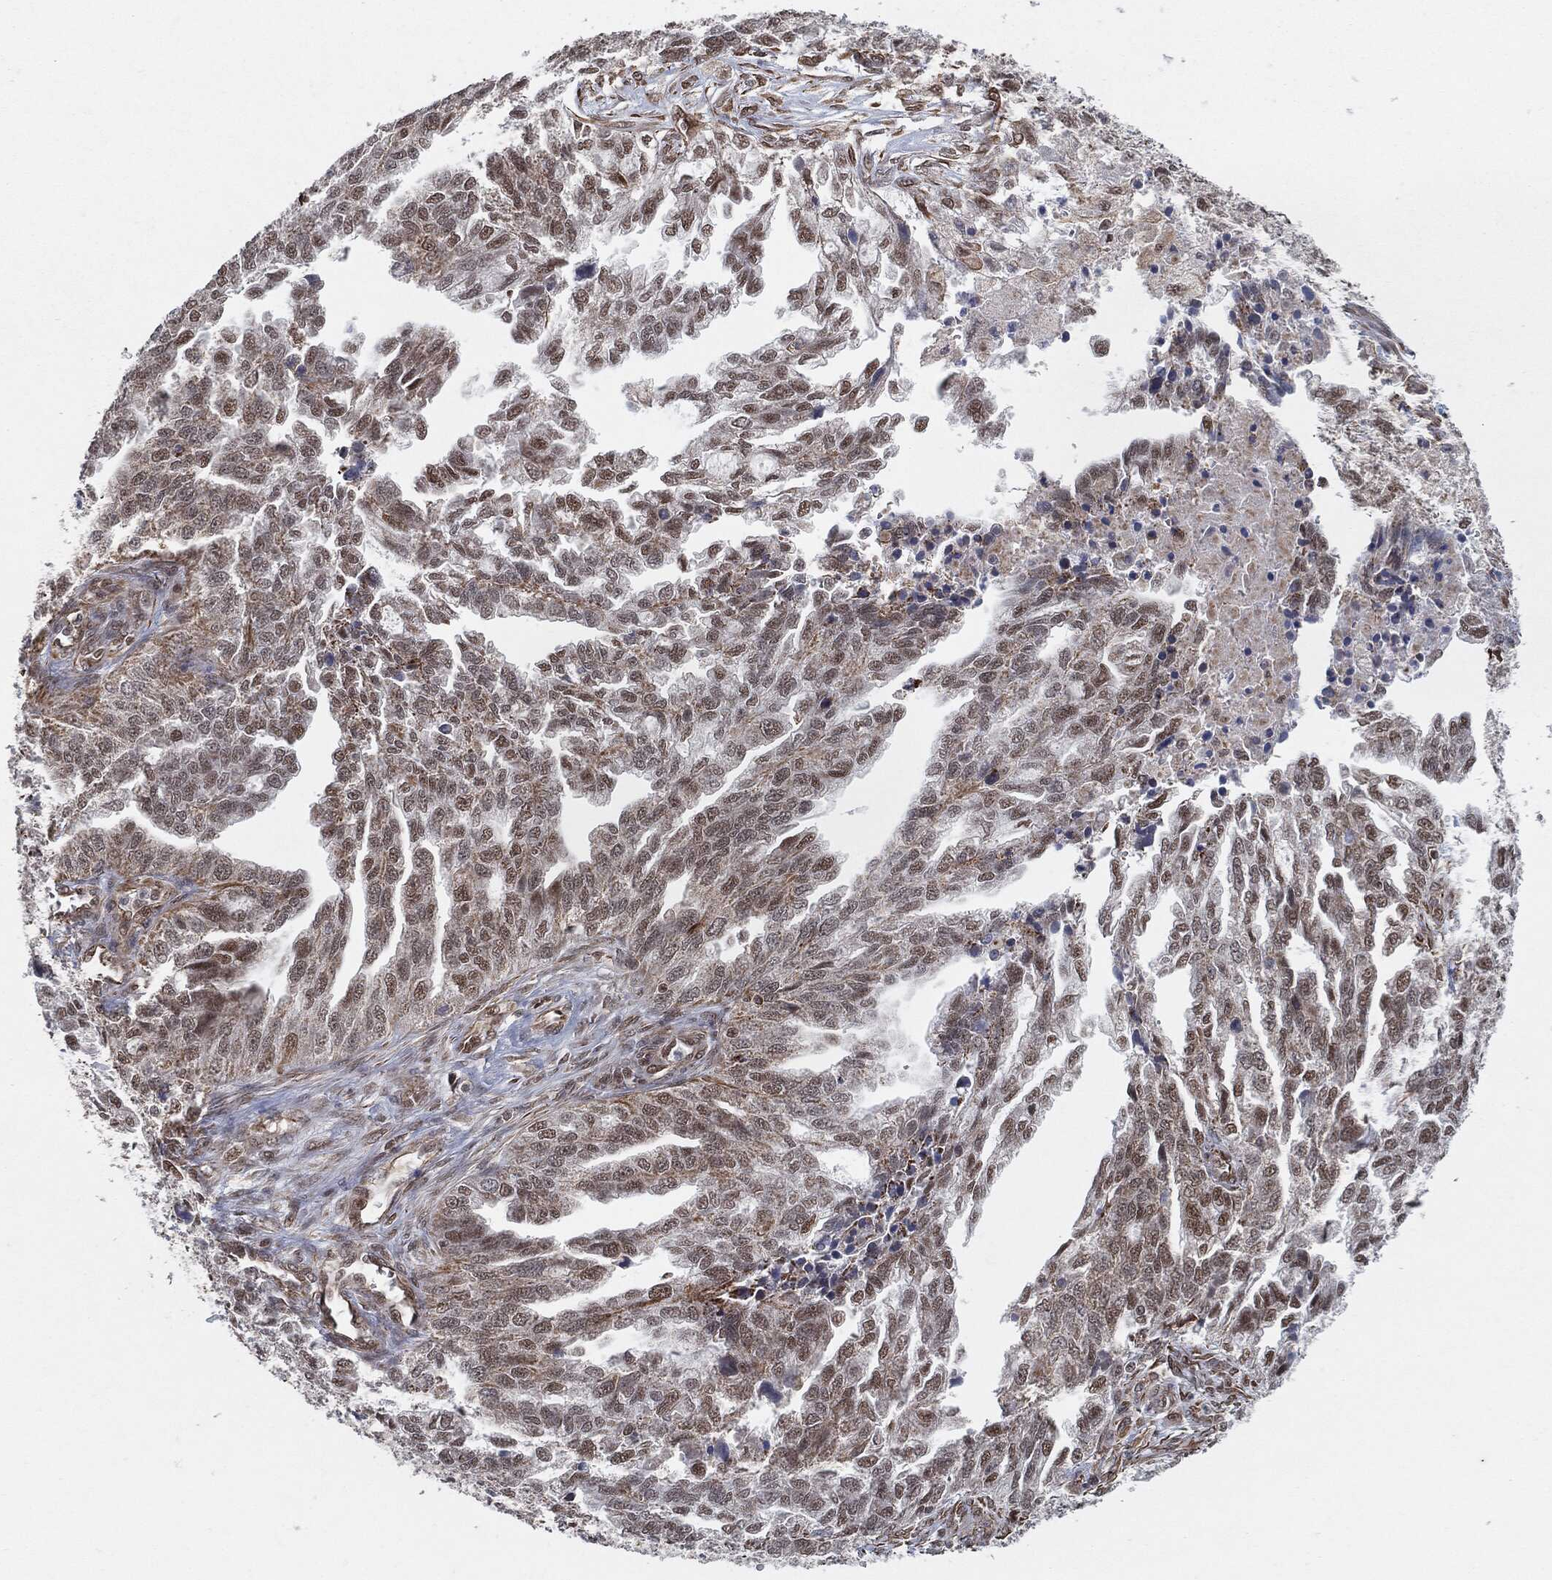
{"staining": {"intensity": "moderate", "quantity": "25%-75%", "location": "nuclear"}, "tissue": "ovarian cancer", "cell_type": "Tumor cells", "image_type": "cancer", "snomed": [{"axis": "morphology", "description": "Cystadenocarcinoma, serous, NOS"}, {"axis": "topography", "description": "Ovary"}], "caption": "This image shows immunohistochemistry staining of human ovarian serous cystadenocarcinoma, with medium moderate nuclear positivity in approximately 25%-75% of tumor cells.", "gene": "TP53RK", "patient": {"sex": "female", "age": 51}}